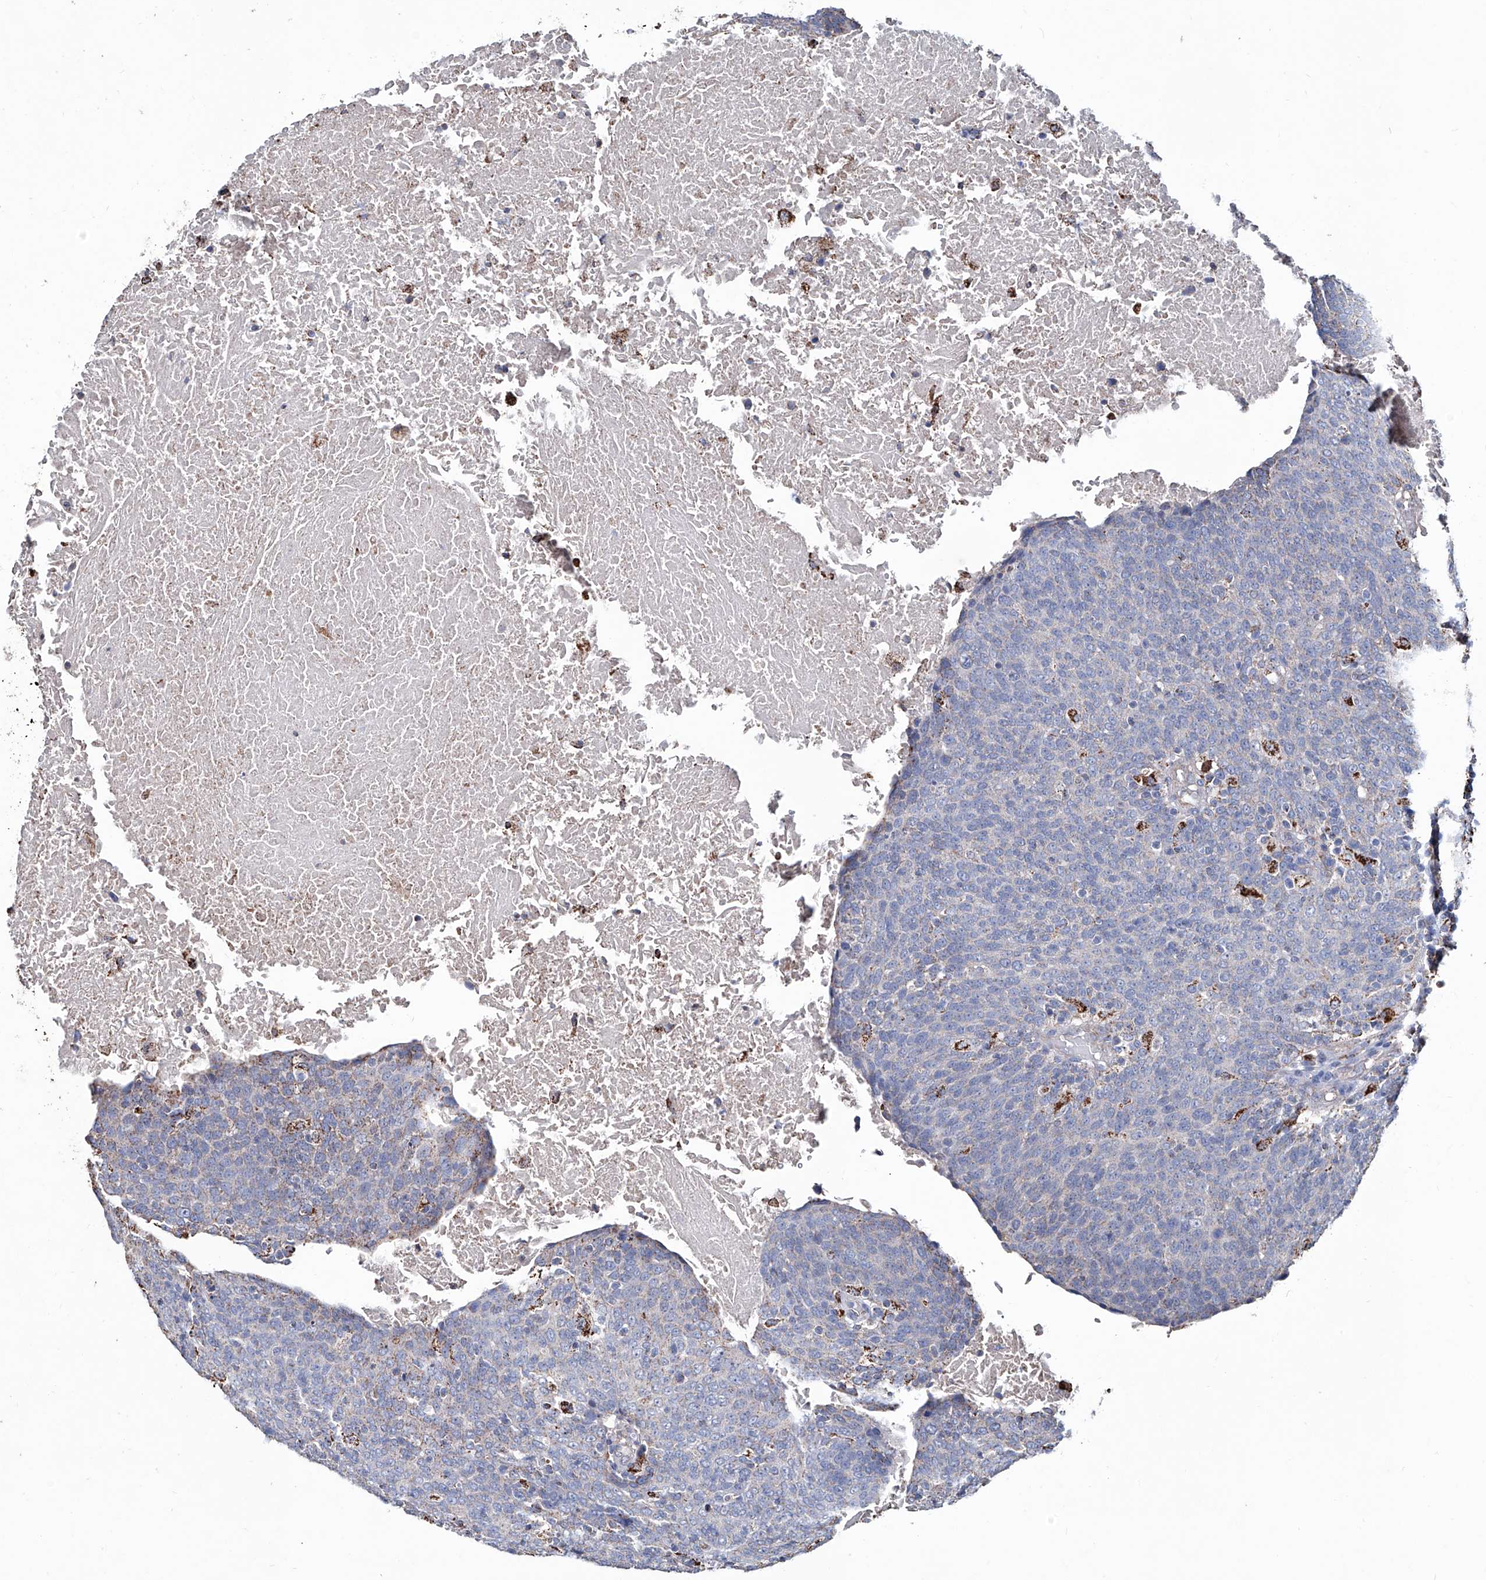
{"staining": {"intensity": "negative", "quantity": "none", "location": "none"}, "tissue": "head and neck cancer", "cell_type": "Tumor cells", "image_type": "cancer", "snomed": [{"axis": "morphology", "description": "Squamous cell carcinoma, NOS"}, {"axis": "morphology", "description": "Squamous cell carcinoma, metastatic, NOS"}, {"axis": "topography", "description": "Lymph node"}, {"axis": "topography", "description": "Head-Neck"}], "caption": "A photomicrograph of human head and neck squamous cell carcinoma is negative for staining in tumor cells. (Stains: DAB IHC with hematoxylin counter stain, Microscopy: brightfield microscopy at high magnification).", "gene": "NHS", "patient": {"sex": "male", "age": 62}}